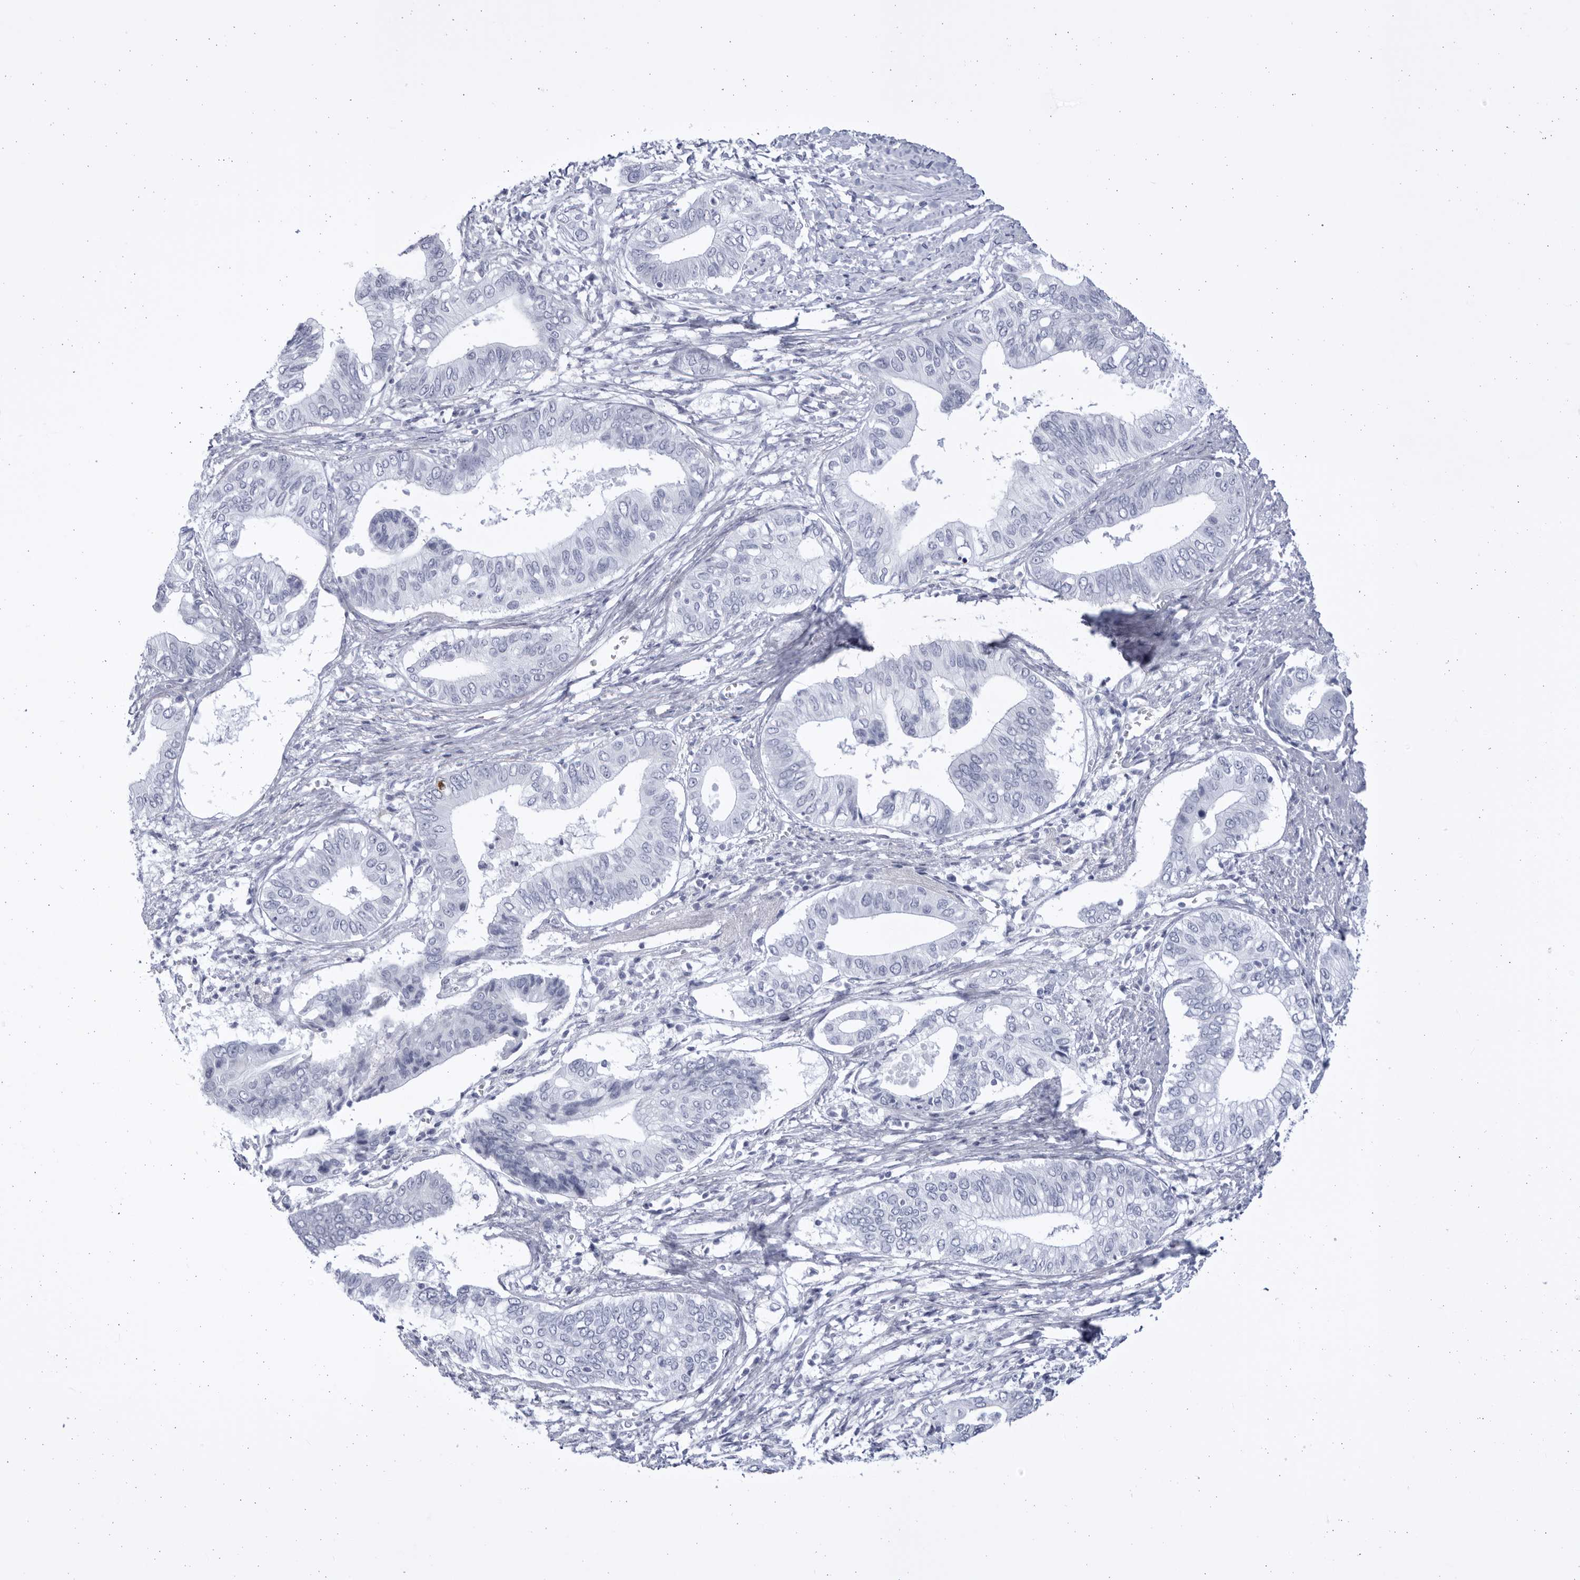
{"staining": {"intensity": "negative", "quantity": "none", "location": "none"}, "tissue": "pancreatic cancer", "cell_type": "Tumor cells", "image_type": "cancer", "snomed": [{"axis": "morphology", "description": "Normal tissue, NOS"}, {"axis": "morphology", "description": "Adenocarcinoma, NOS"}, {"axis": "topography", "description": "Pancreas"}, {"axis": "topography", "description": "Peripheral nerve tissue"}], "caption": "This is an immunohistochemistry (IHC) photomicrograph of human pancreatic adenocarcinoma. There is no staining in tumor cells.", "gene": "CCDC181", "patient": {"sex": "male", "age": 59}}